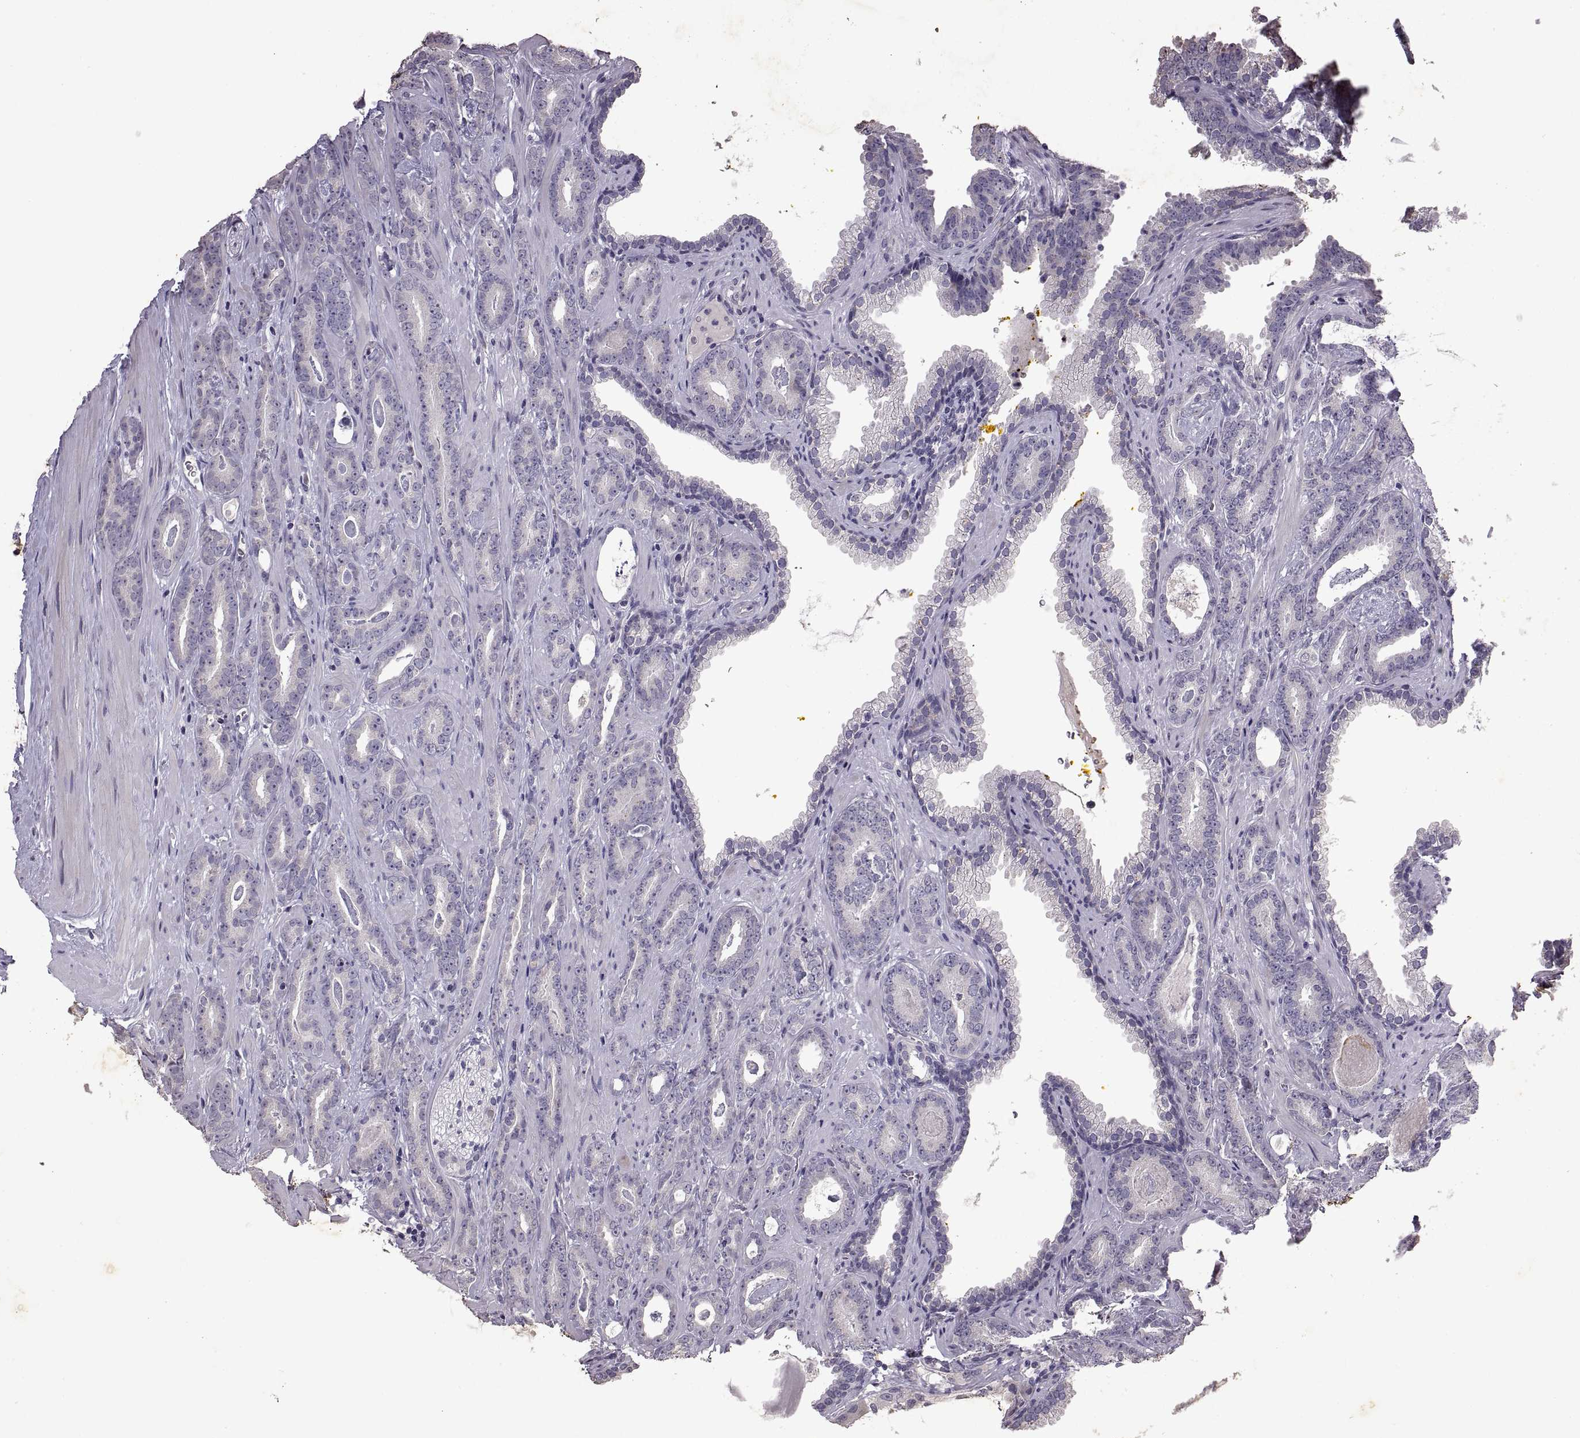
{"staining": {"intensity": "negative", "quantity": "none", "location": "none"}, "tissue": "prostate cancer", "cell_type": "Tumor cells", "image_type": "cancer", "snomed": [{"axis": "morphology", "description": "Adenocarcinoma, Medium grade"}, {"axis": "topography", "description": "Prostate and seminal vesicle, NOS"}, {"axis": "topography", "description": "Prostate"}], "caption": "Immunohistochemistry photomicrograph of neoplastic tissue: prostate medium-grade adenocarcinoma stained with DAB (3,3'-diaminobenzidine) exhibits no significant protein staining in tumor cells. The staining was performed using DAB (3,3'-diaminobenzidine) to visualize the protein expression in brown, while the nuclei were stained in blue with hematoxylin (Magnification: 20x).", "gene": "DEFB136", "patient": {"sex": "male", "age": 54}}